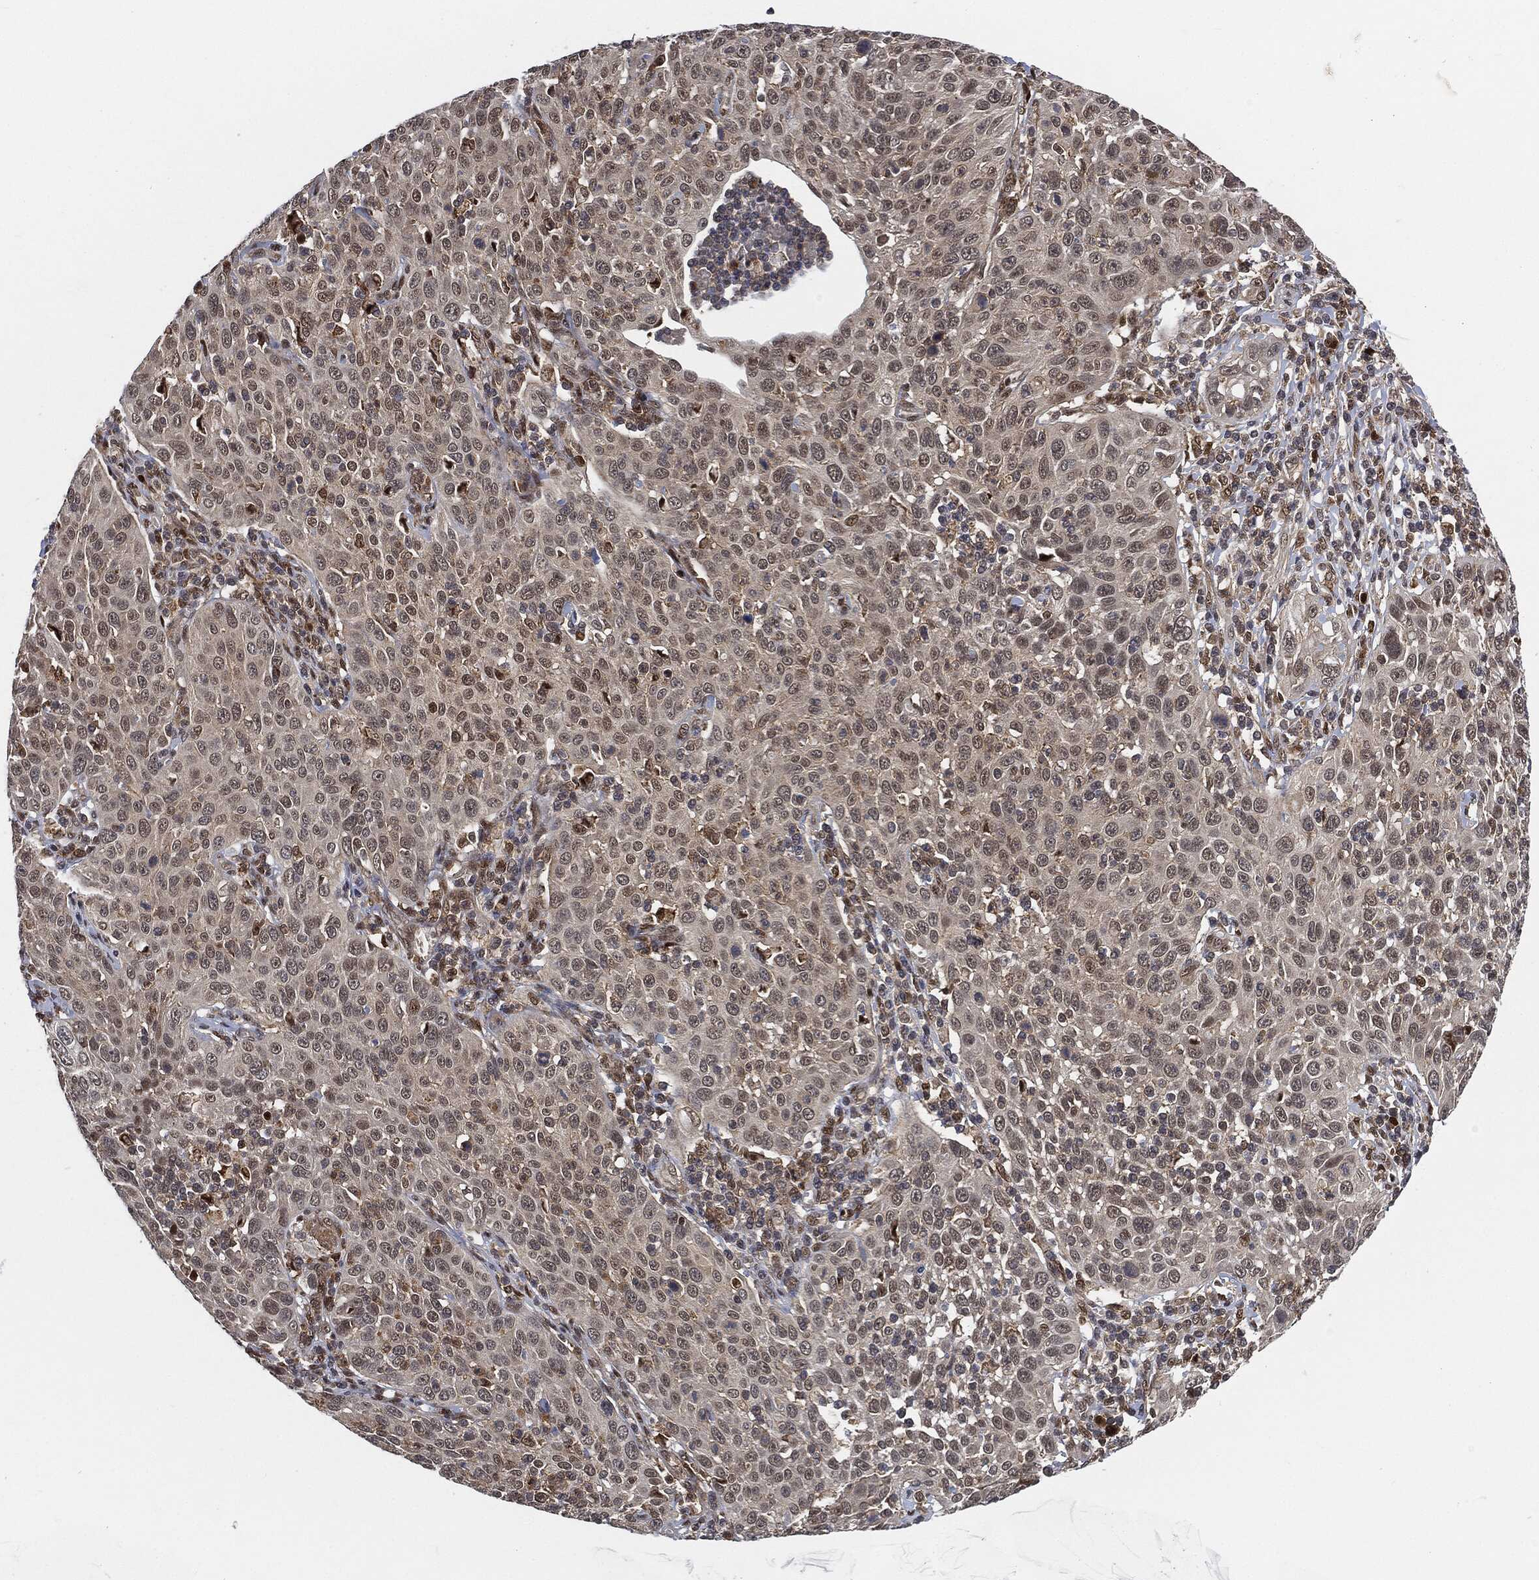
{"staining": {"intensity": "negative", "quantity": "none", "location": "none"}, "tissue": "cervical cancer", "cell_type": "Tumor cells", "image_type": "cancer", "snomed": [{"axis": "morphology", "description": "Squamous cell carcinoma, NOS"}, {"axis": "topography", "description": "Cervix"}], "caption": "Immunohistochemical staining of human cervical cancer reveals no significant expression in tumor cells.", "gene": "CUTA", "patient": {"sex": "female", "age": 26}}